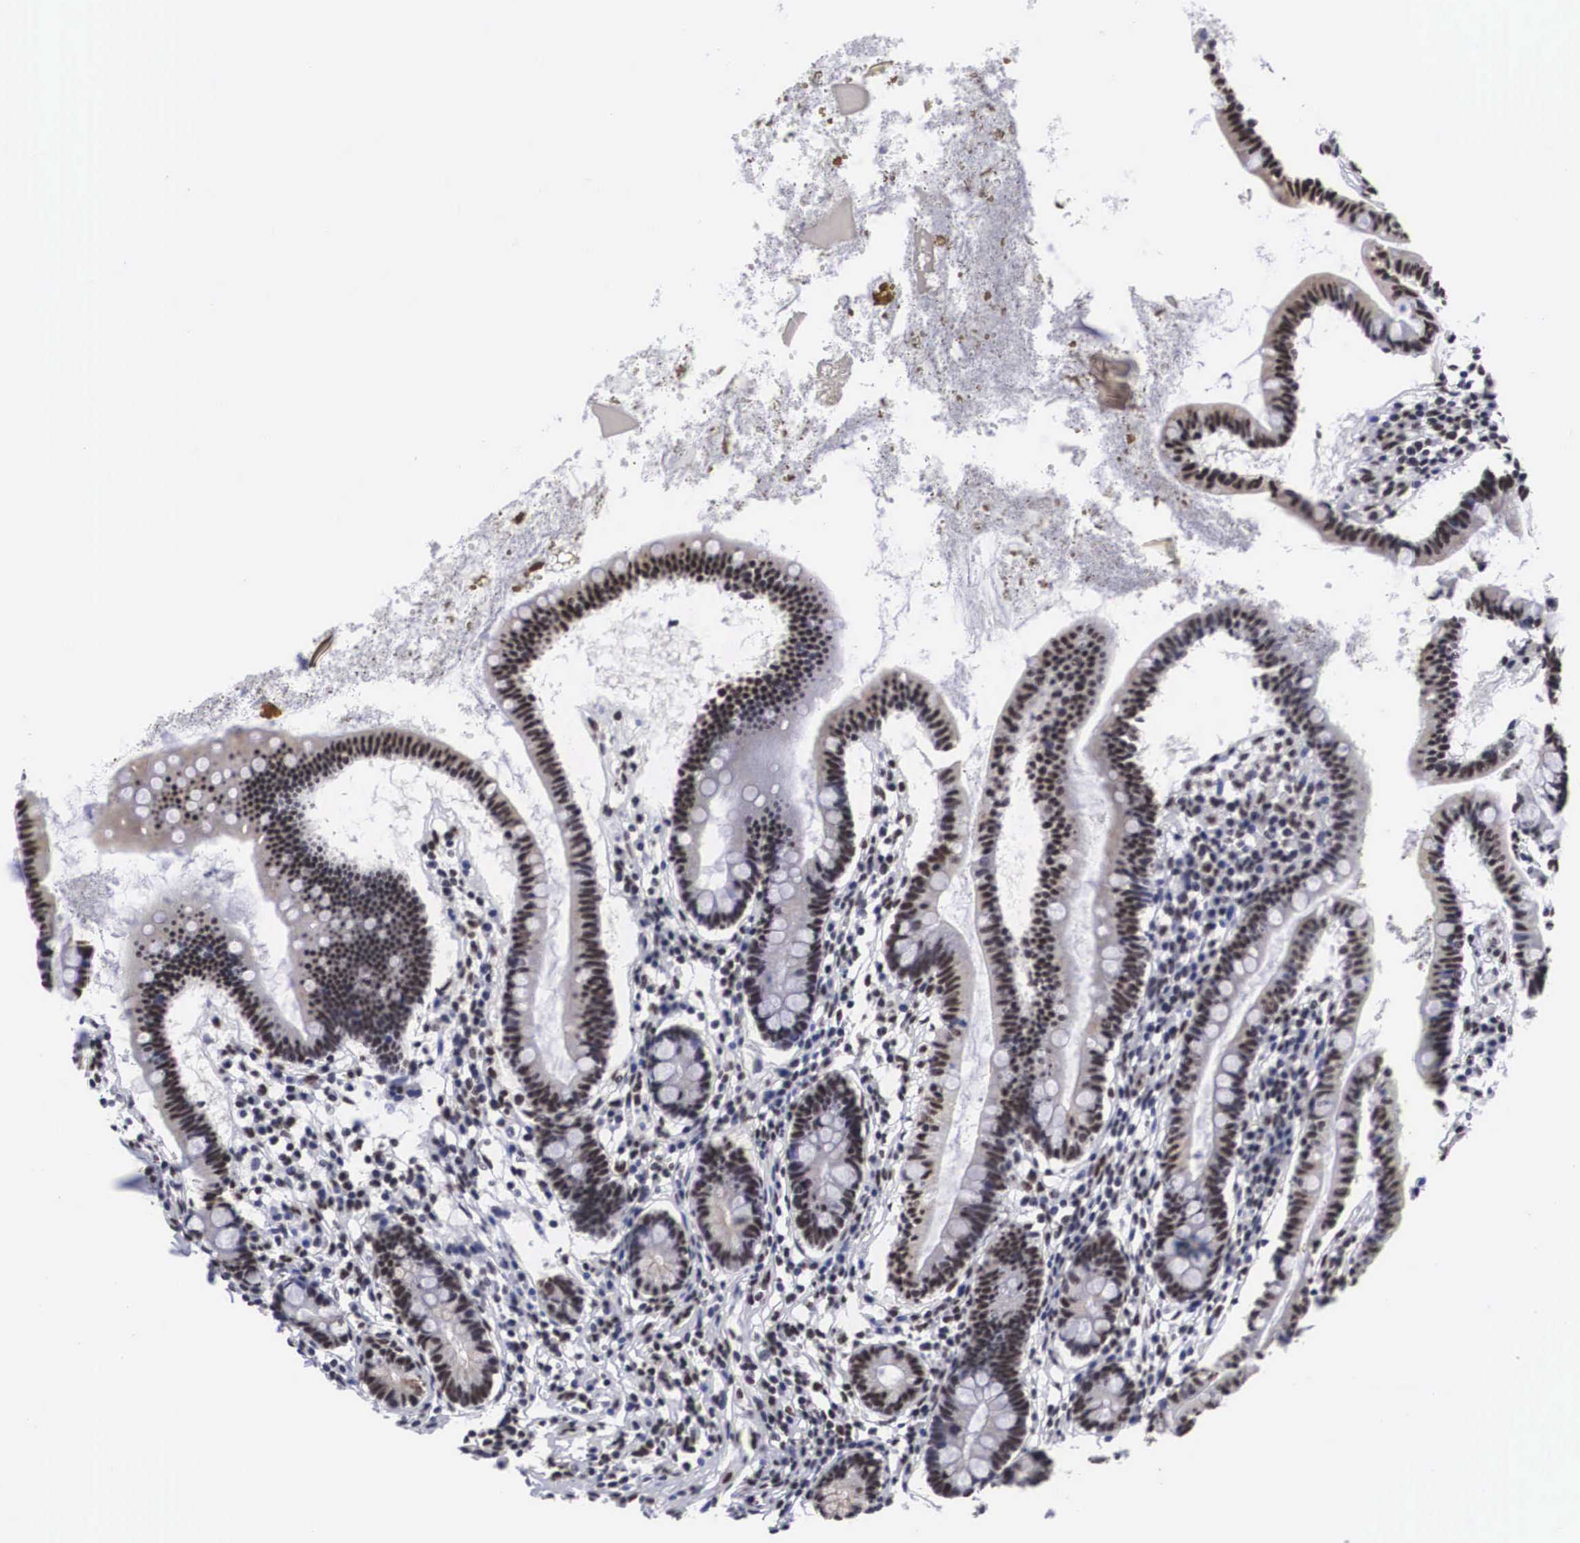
{"staining": {"intensity": "moderate", "quantity": ">75%", "location": "nuclear"}, "tissue": "small intestine", "cell_type": "Glandular cells", "image_type": "normal", "snomed": [{"axis": "morphology", "description": "Normal tissue, NOS"}, {"axis": "topography", "description": "Small intestine"}], "caption": "An image showing moderate nuclear positivity in about >75% of glandular cells in benign small intestine, as visualized by brown immunohistochemical staining.", "gene": "ACIN1", "patient": {"sex": "female", "age": 37}}